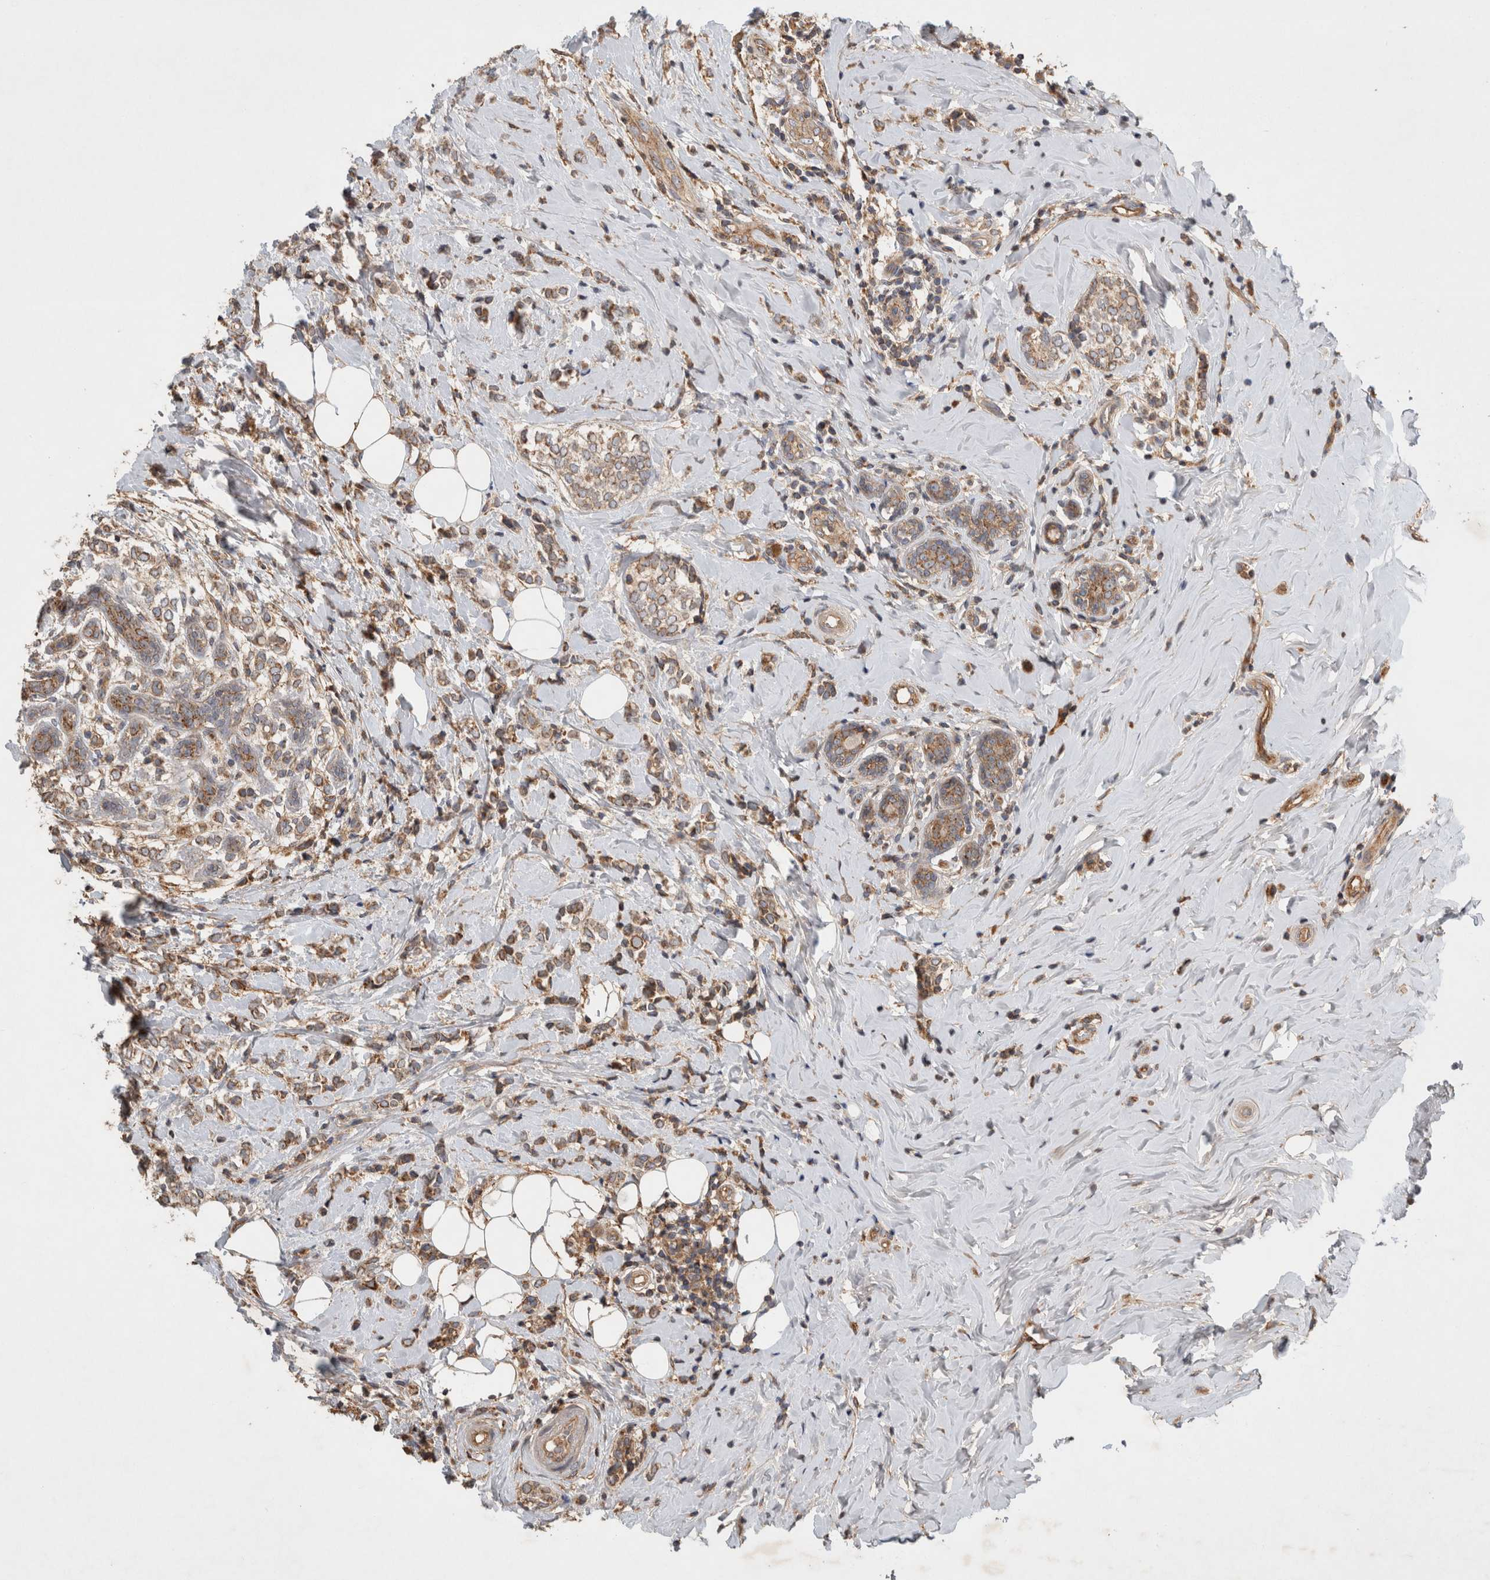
{"staining": {"intensity": "moderate", "quantity": ">75%", "location": "cytoplasmic/membranous"}, "tissue": "breast cancer", "cell_type": "Tumor cells", "image_type": "cancer", "snomed": [{"axis": "morphology", "description": "Normal tissue, NOS"}, {"axis": "morphology", "description": "Lobular carcinoma"}, {"axis": "topography", "description": "Breast"}], "caption": "The image shows staining of lobular carcinoma (breast), revealing moderate cytoplasmic/membranous protein positivity (brown color) within tumor cells.", "gene": "SERAC1", "patient": {"sex": "female", "age": 47}}